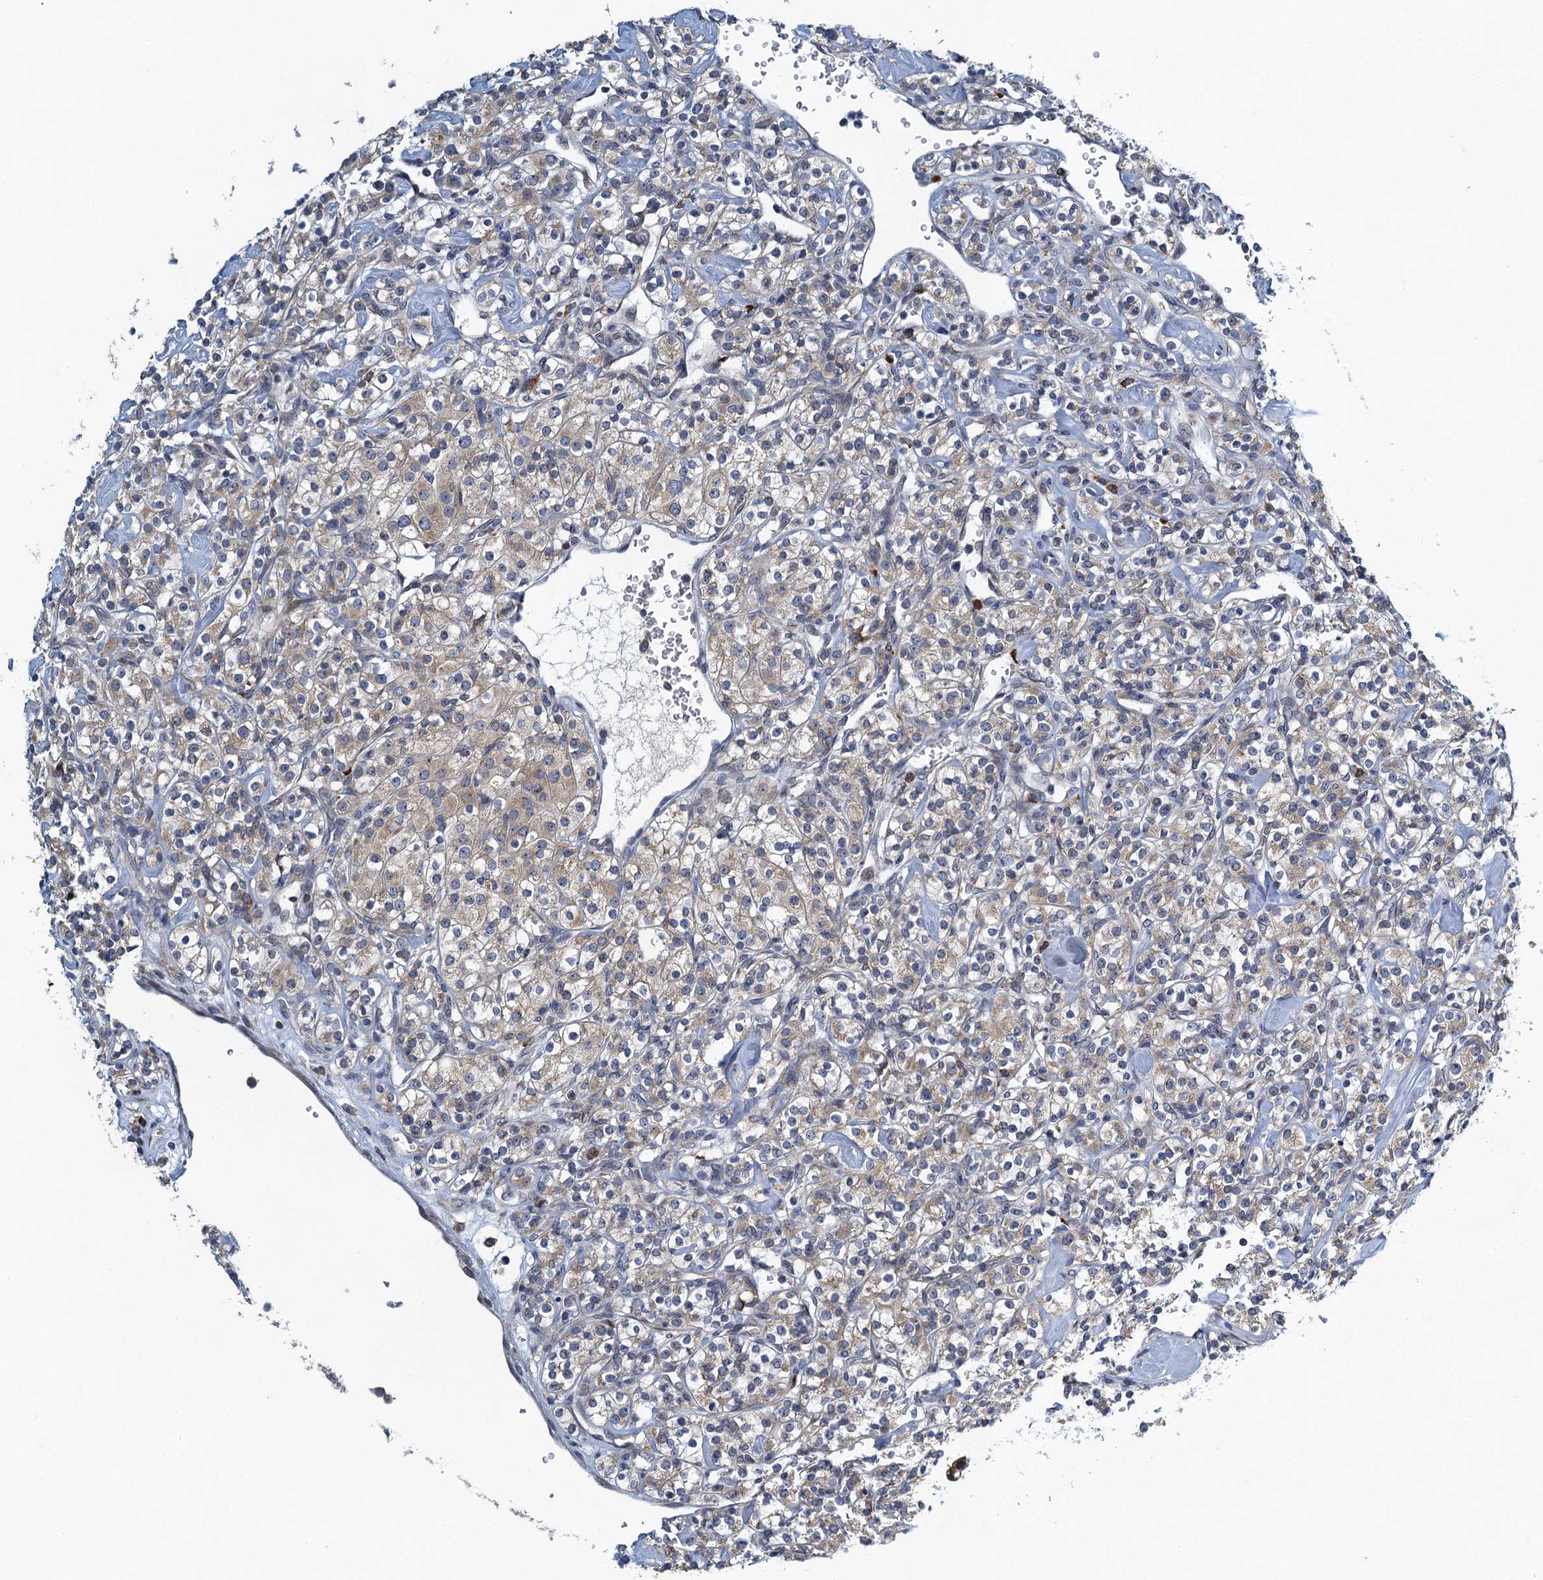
{"staining": {"intensity": "weak", "quantity": ">75%", "location": "cytoplasmic/membranous"}, "tissue": "renal cancer", "cell_type": "Tumor cells", "image_type": "cancer", "snomed": [{"axis": "morphology", "description": "Adenocarcinoma, NOS"}, {"axis": "topography", "description": "Kidney"}], "caption": "This is a histology image of IHC staining of renal adenocarcinoma, which shows weak expression in the cytoplasmic/membranous of tumor cells.", "gene": "ALG2", "patient": {"sex": "male", "age": 77}}